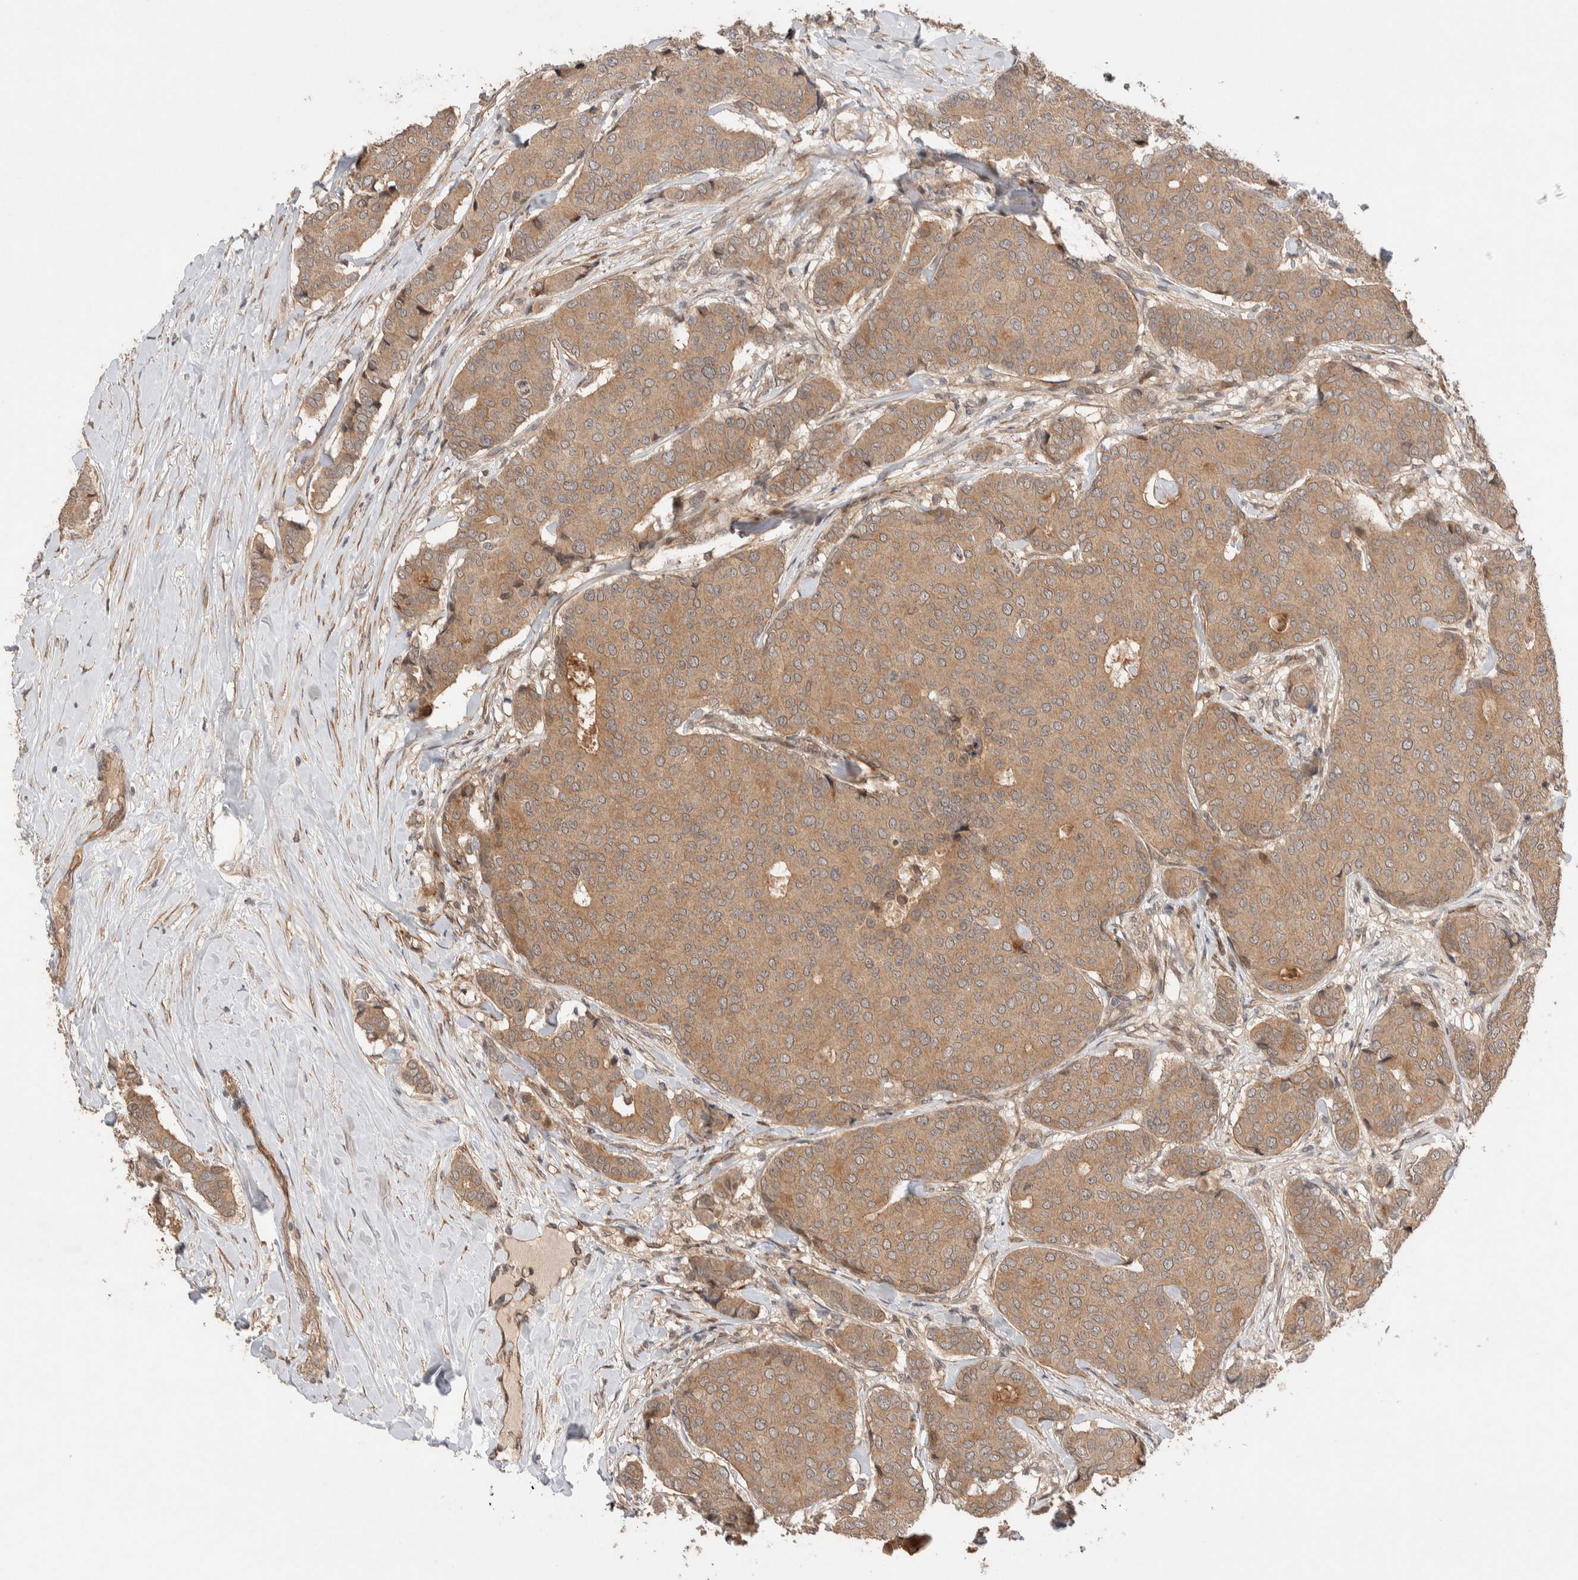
{"staining": {"intensity": "moderate", "quantity": ">75%", "location": "cytoplasmic/membranous"}, "tissue": "breast cancer", "cell_type": "Tumor cells", "image_type": "cancer", "snomed": [{"axis": "morphology", "description": "Duct carcinoma"}, {"axis": "topography", "description": "Breast"}], "caption": "Immunohistochemistry (IHC) of human breast cancer shows medium levels of moderate cytoplasmic/membranous positivity in approximately >75% of tumor cells.", "gene": "PRDM15", "patient": {"sex": "female", "age": 75}}